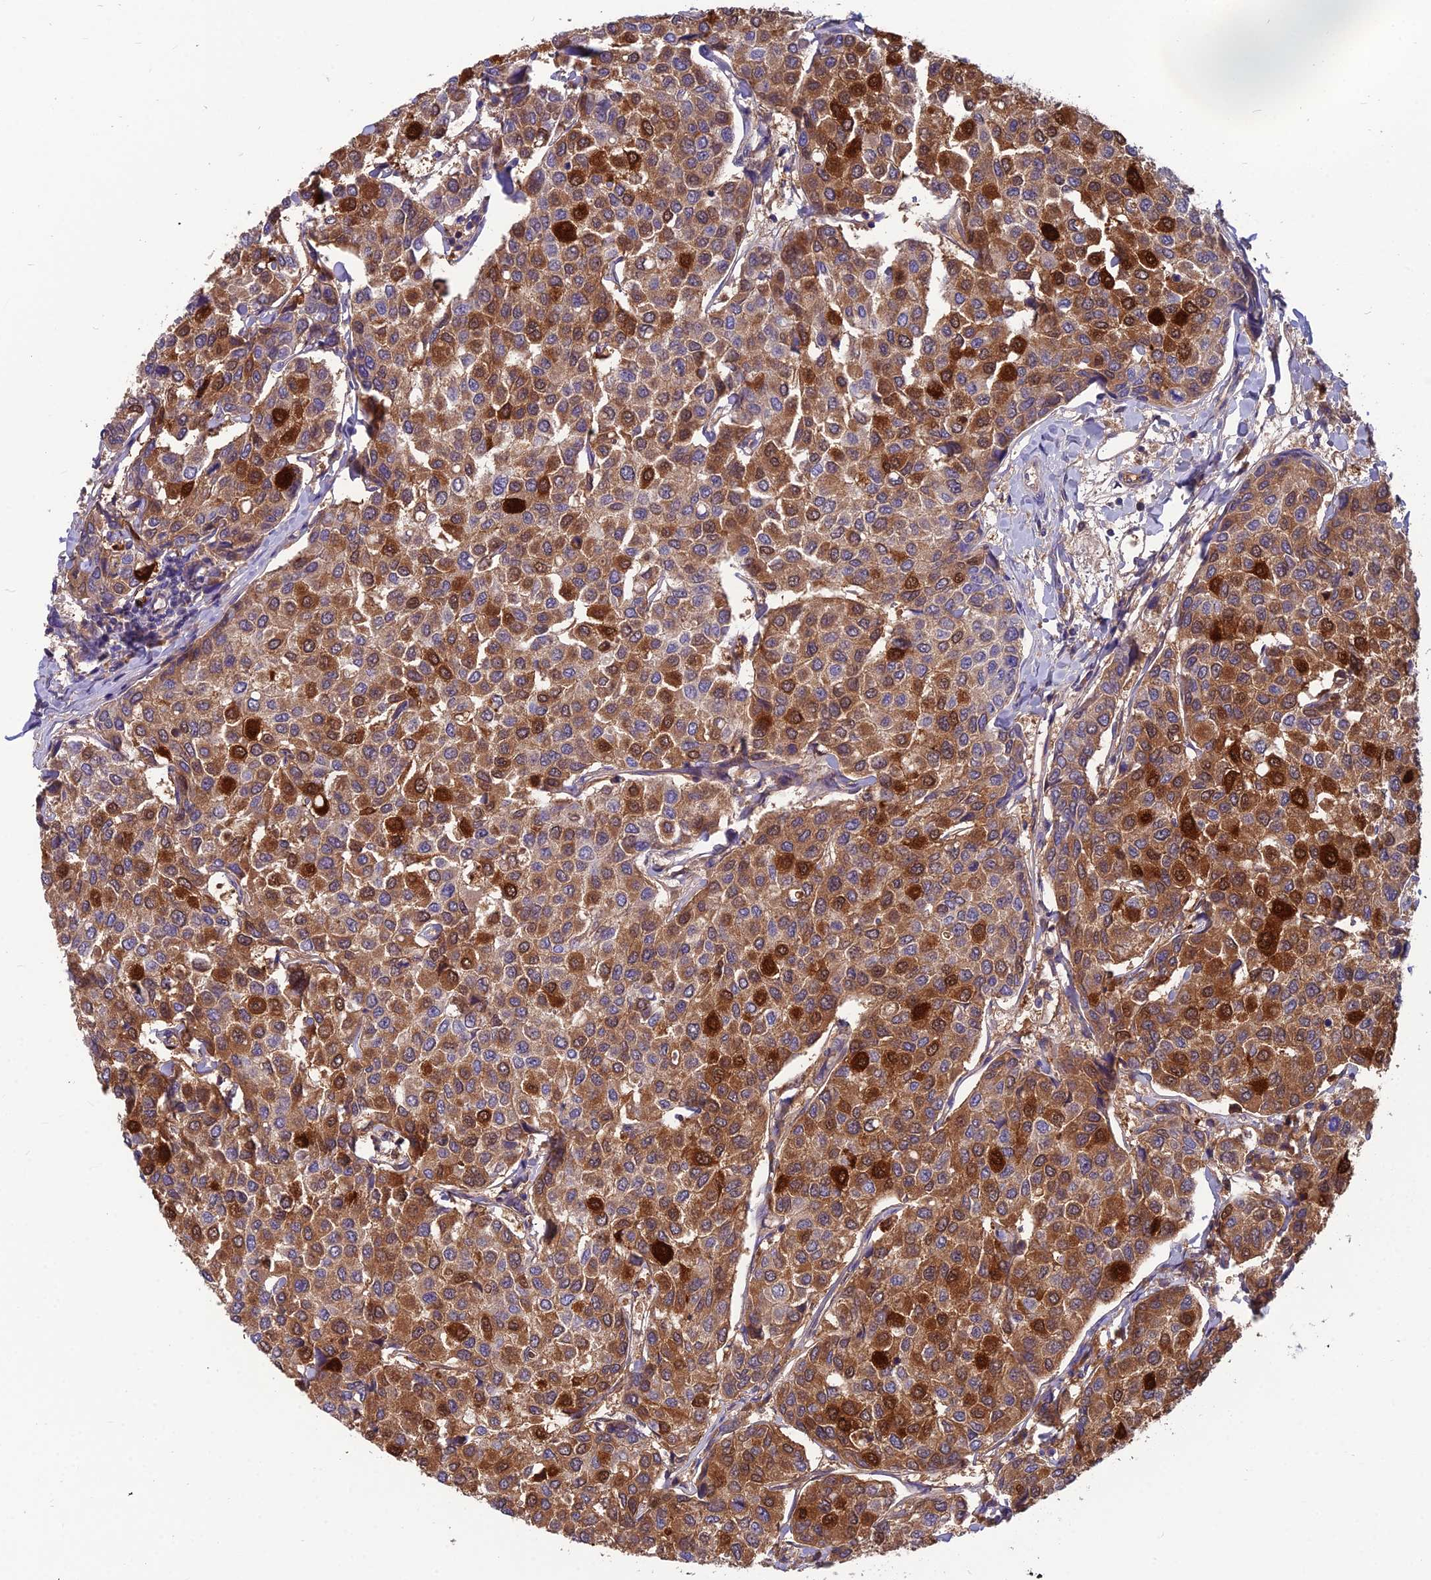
{"staining": {"intensity": "strong", "quantity": ">75%", "location": "cytoplasmic/membranous,nuclear"}, "tissue": "breast cancer", "cell_type": "Tumor cells", "image_type": "cancer", "snomed": [{"axis": "morphology", "description": "Duct carcinoma"}, {"axis": "topography", "description": "Breast"}], "caption": "Immunohistochemical staining of breast cancer (intraductal carcinoma) reveals high levels of strong cytoplasmic/membranous and nuclear expression in approximately >75% of tumor cells. (Brightfield microscopy of DAB IHC at high magnification).", "gene": "MVD", "patient": {"sex": "female", "age": 55}}